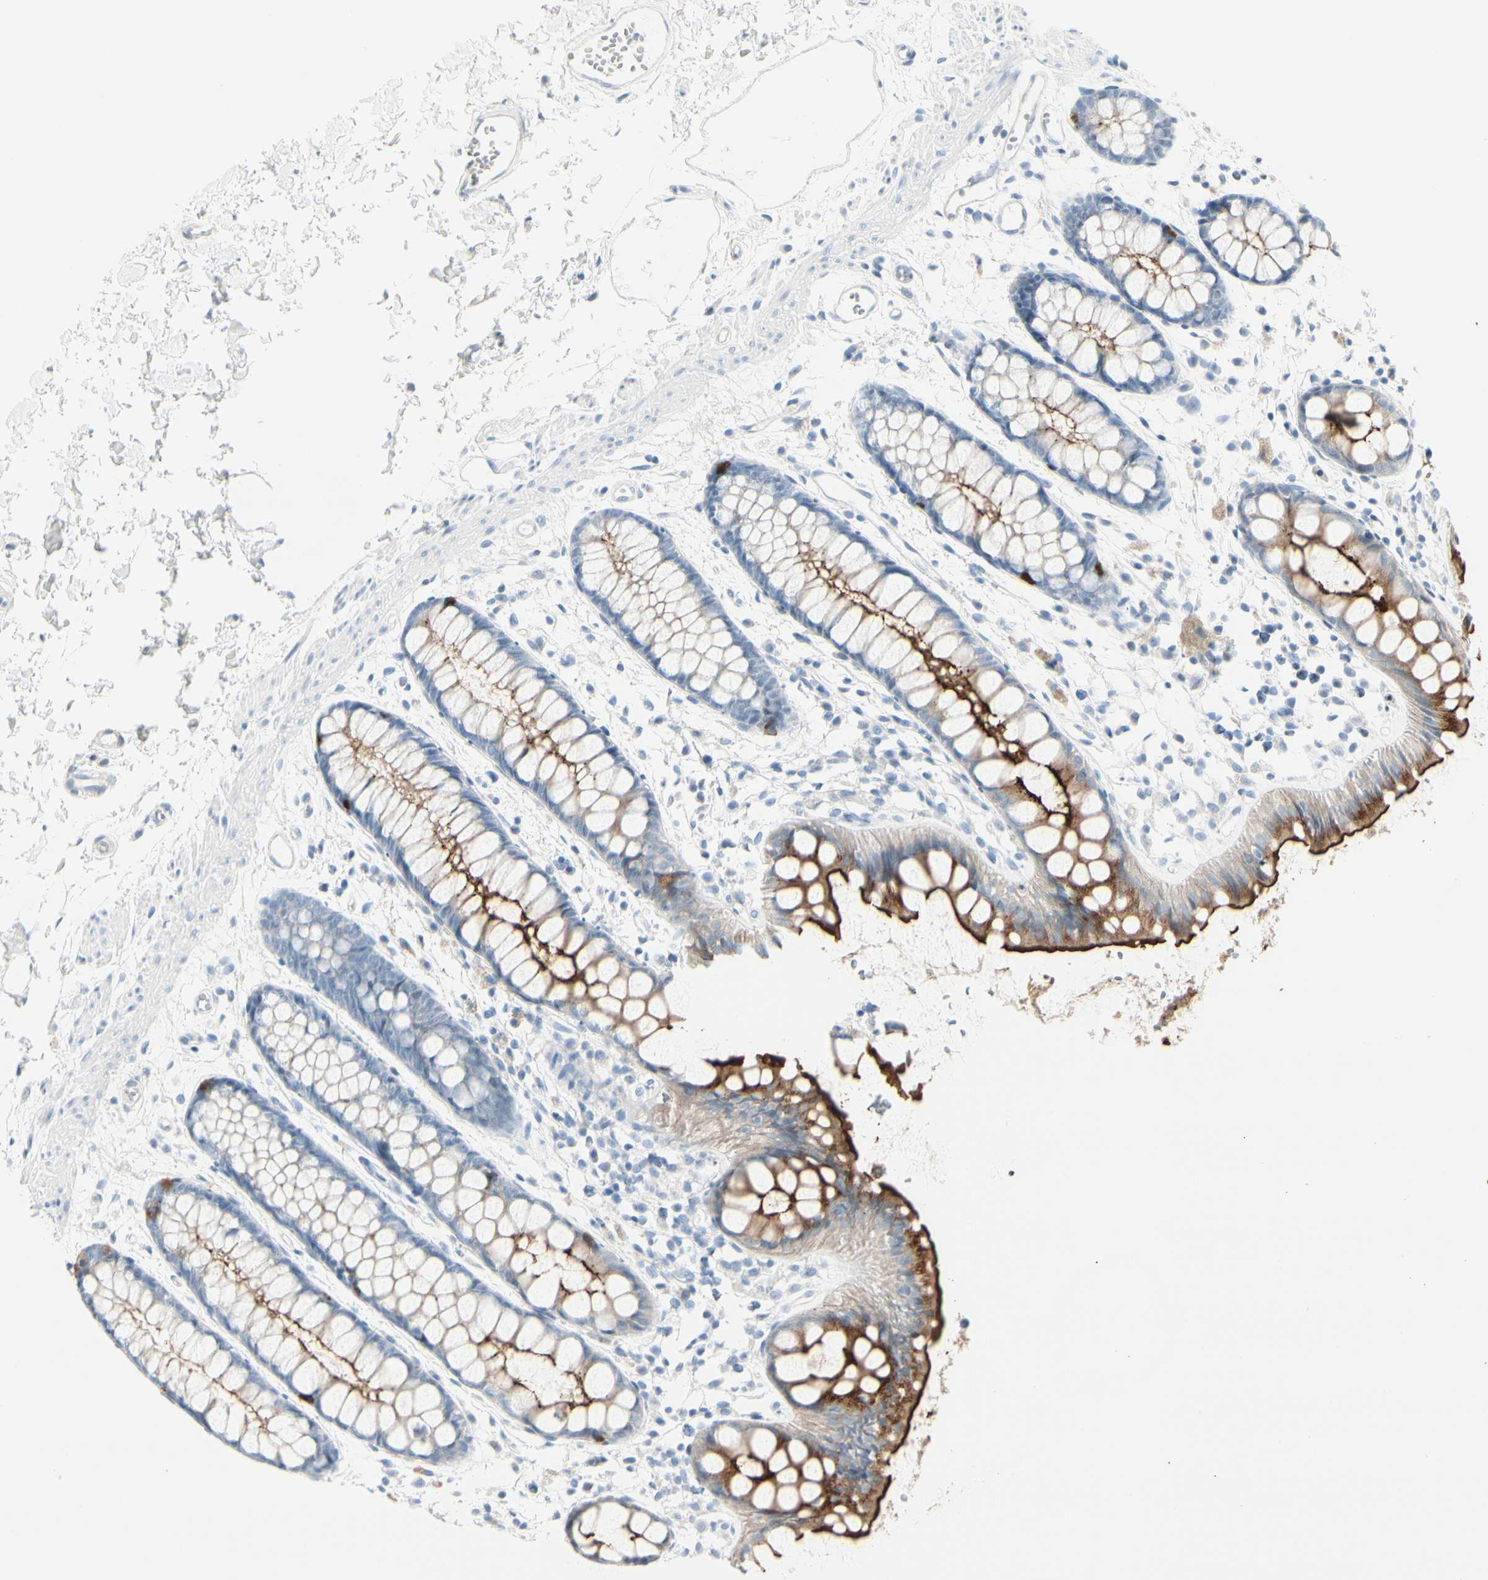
{"staining": {"intensity": "strong", "quantity": ">75%", "location": "cytoplasmic/membranous"}, "tissue": "rectum", "cell_type": "Glandular cells", "image_type": "normal", "snomed": [{"axis": "morphology", "description": "Normal tissue, NOS"}, {"axis": "topography", "description": "Rectum"}], "caption": "Protein positivity by immunohistochemistry (IHC) displays strong cytoplasmic/membranous expression in approximately >75% of glandular cells in unremarkable rectum. Nuclei are stained in blue.", "gene": "CDHR5", "patient": {"sex": "female", "age": 66}}